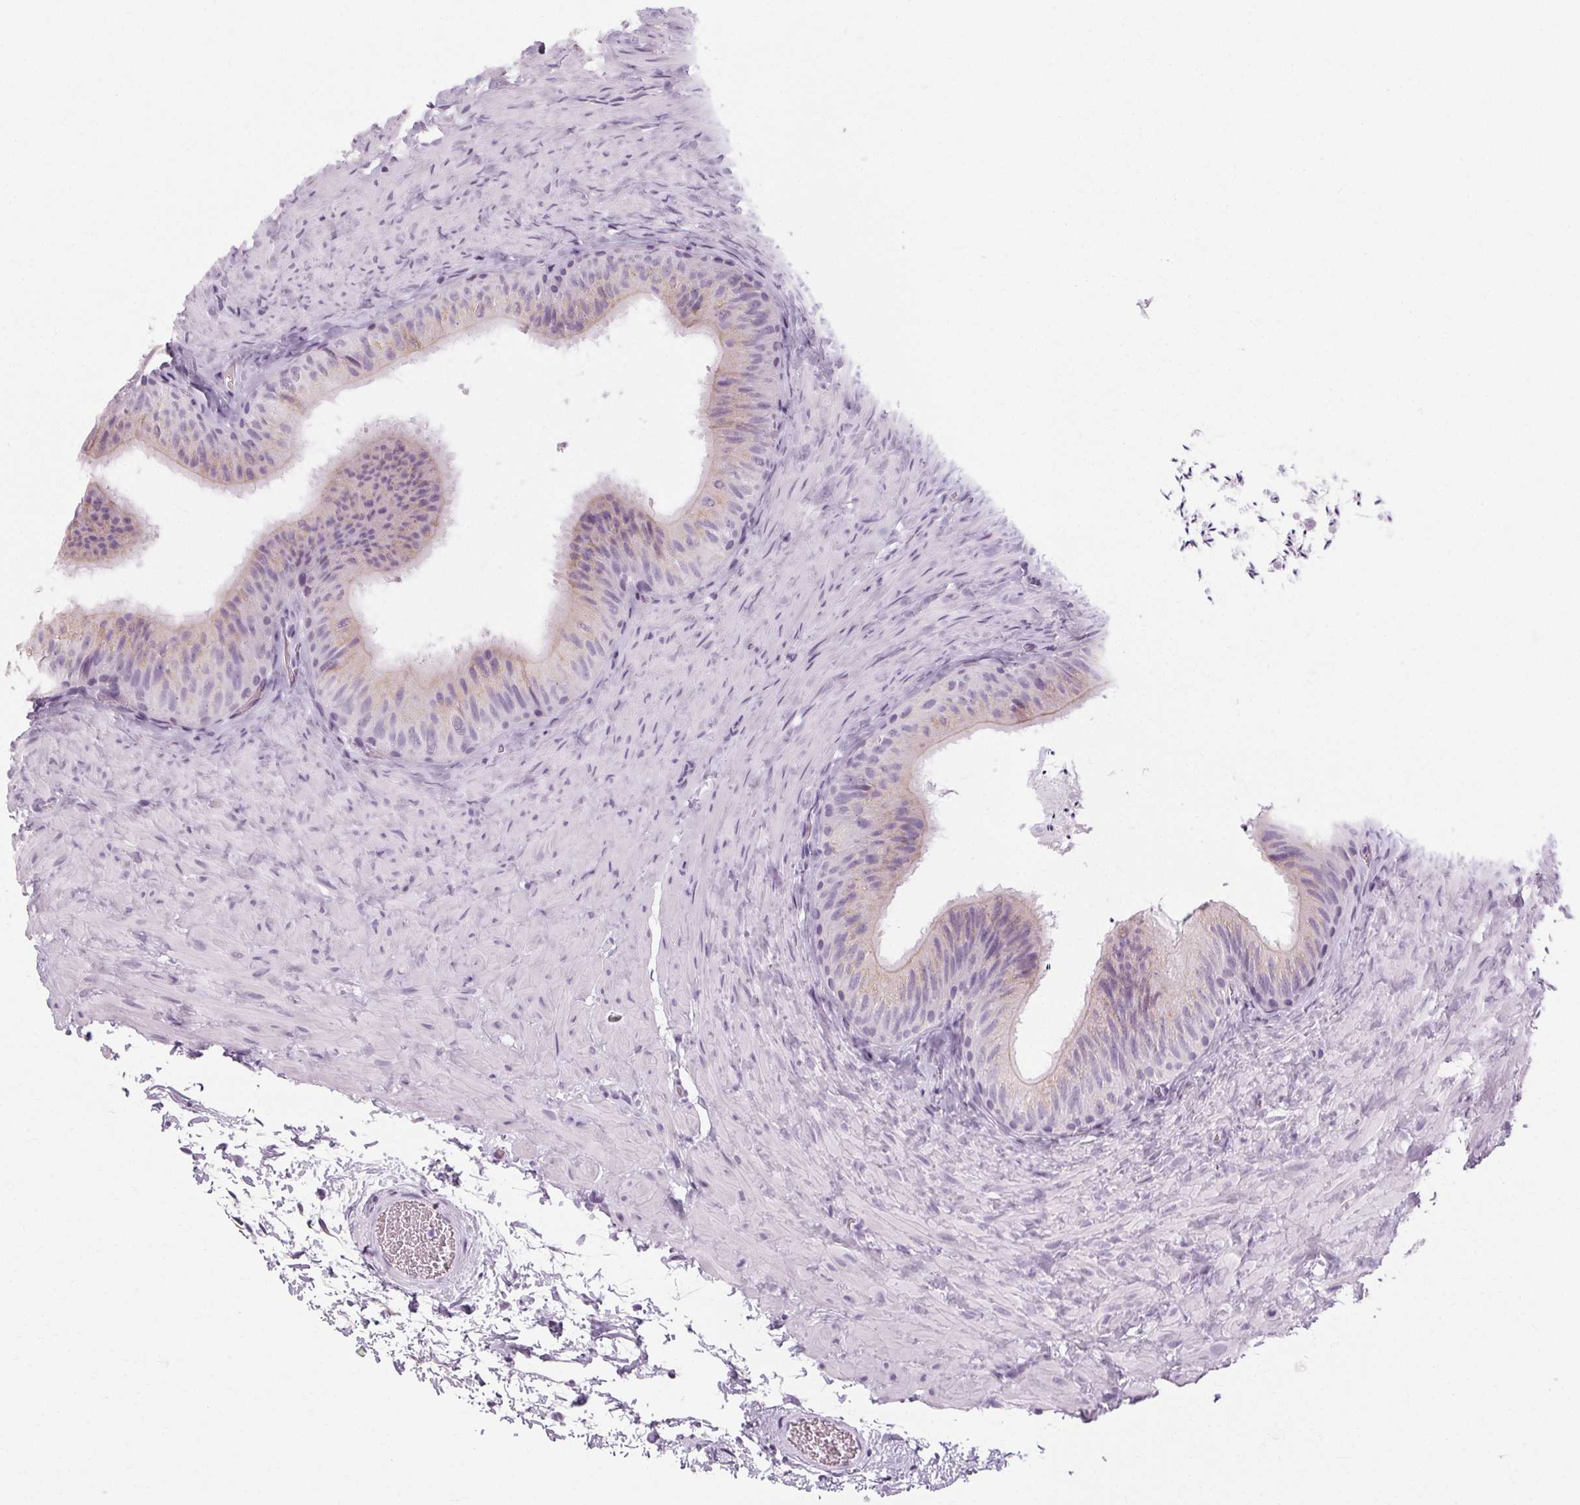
{"staining": {"intensity": "weak", "quantity": "25%-75%", "location": "cytoplasmic/membranous"}, "tissue": "epididymis", "cell_type": "Glandular cells", "image_type": "normal", "snomed": [{"axis": "morphology", "description": "Normal tissue, NOS"}, {"axis": "topography", "description": "Epididymis, spermatic cord, NOS"}, {"axis": "topography", "description": "Epididymis"}], "caption": "Epididymis stained with IHC reveals weak cytoplasmic/membranous positivity in about 25%-75% of glandular cells. Using DAB (3,3'-diaminobenzidine) (brown) and hematoxylin (blue) stains, captured at high magnification using brightfield microscopy.", "gene": "POMC", "patient": {"sex": "male", "age": 31}}